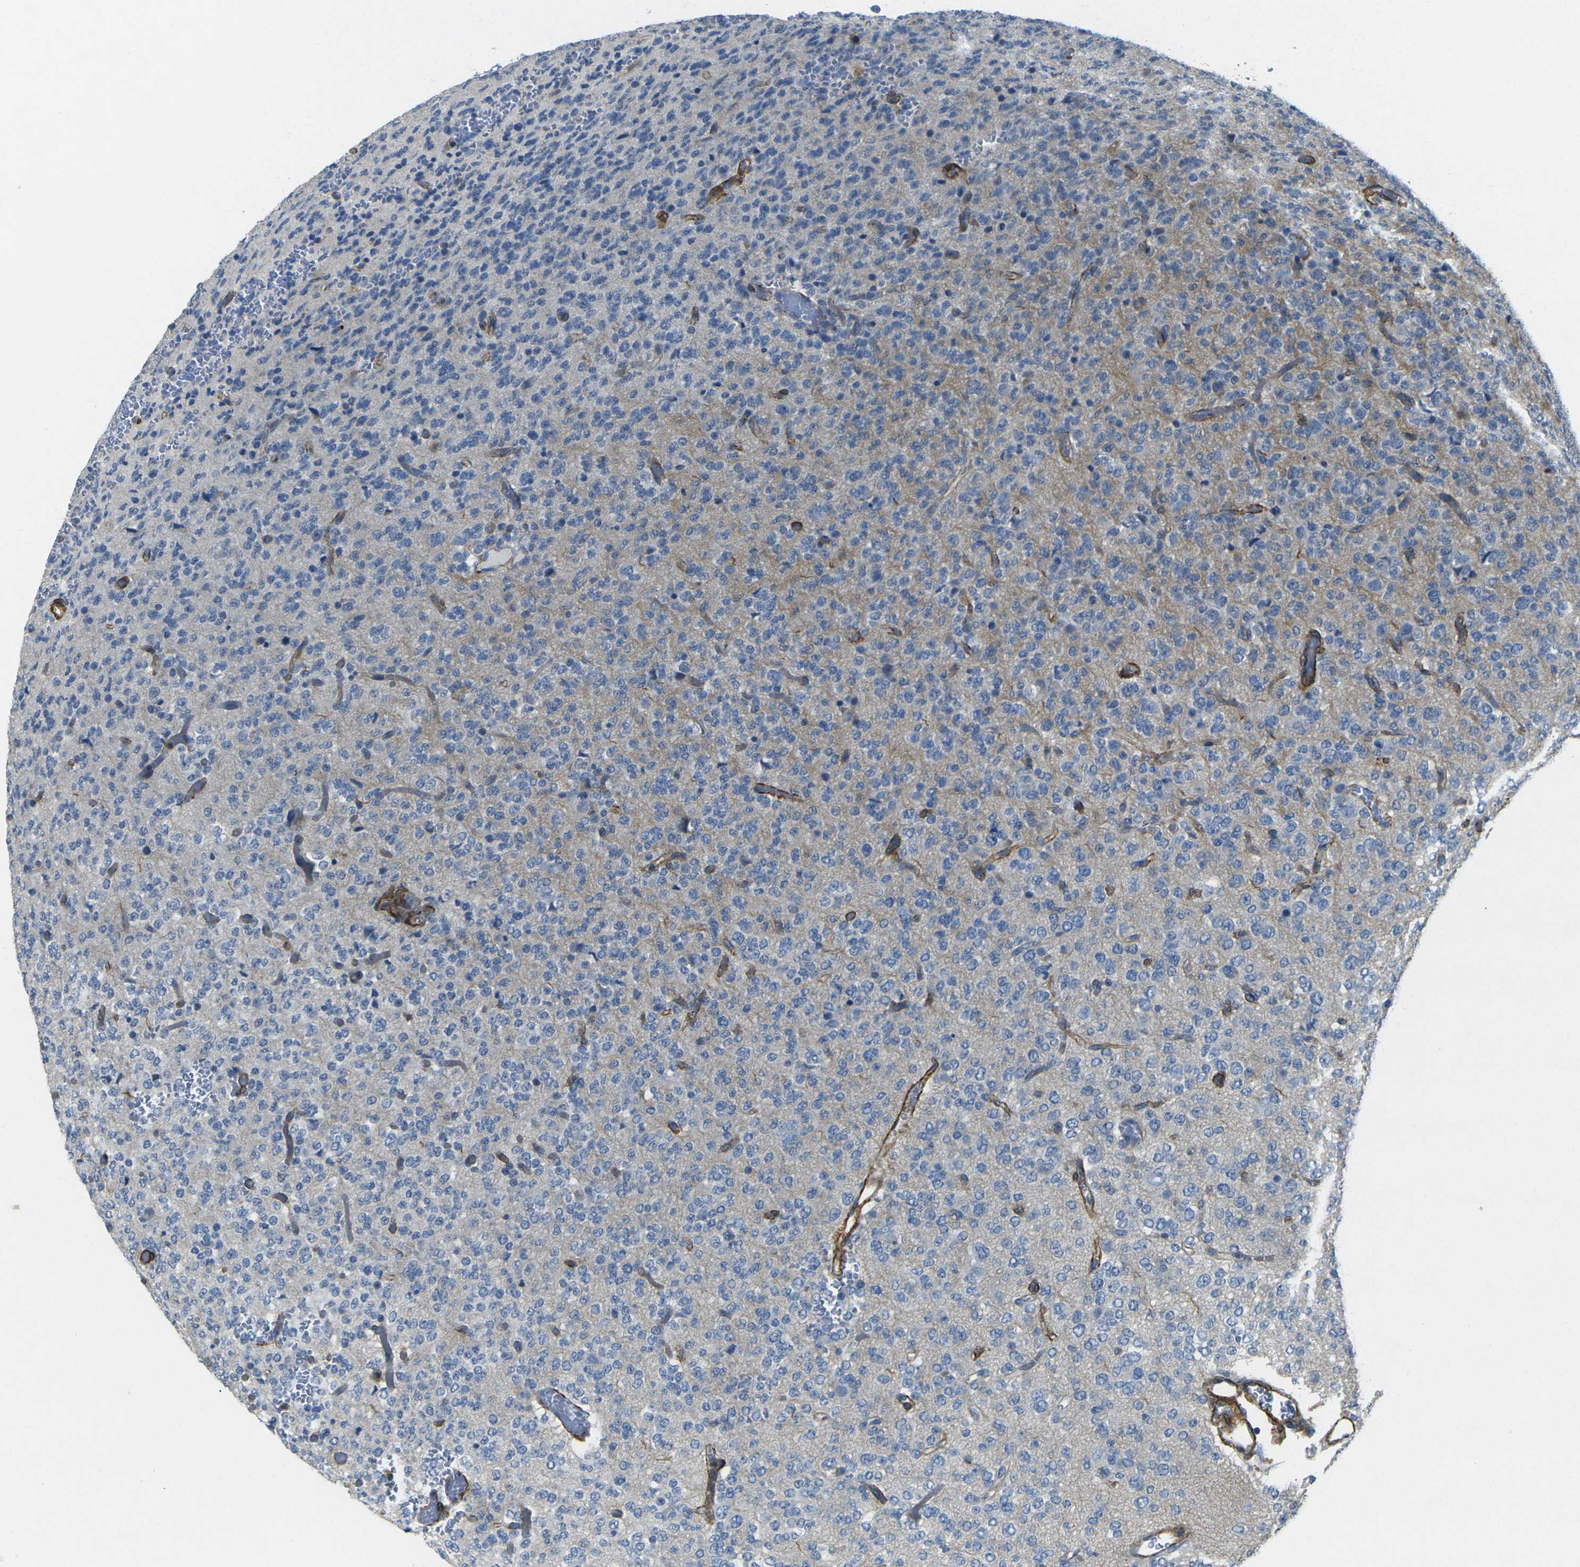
{"staining": {"intensity": "negative", "quantity": "none", "location": "none"}, "tissue": "glioma", "cell_type": "Tumor cells", "image_type": "cancer", "snomed": [{"axis": "morphology", "description": "Glioma, malignant, Low grade"}, {"axis": "topography", "description": "Brain"}], "caption": "DAB immunohistochemical staining of human glioma displays no significant expression in tumor cells.", "gene": "EPHA7", "patient": {"sex": "male", "age": 38}}